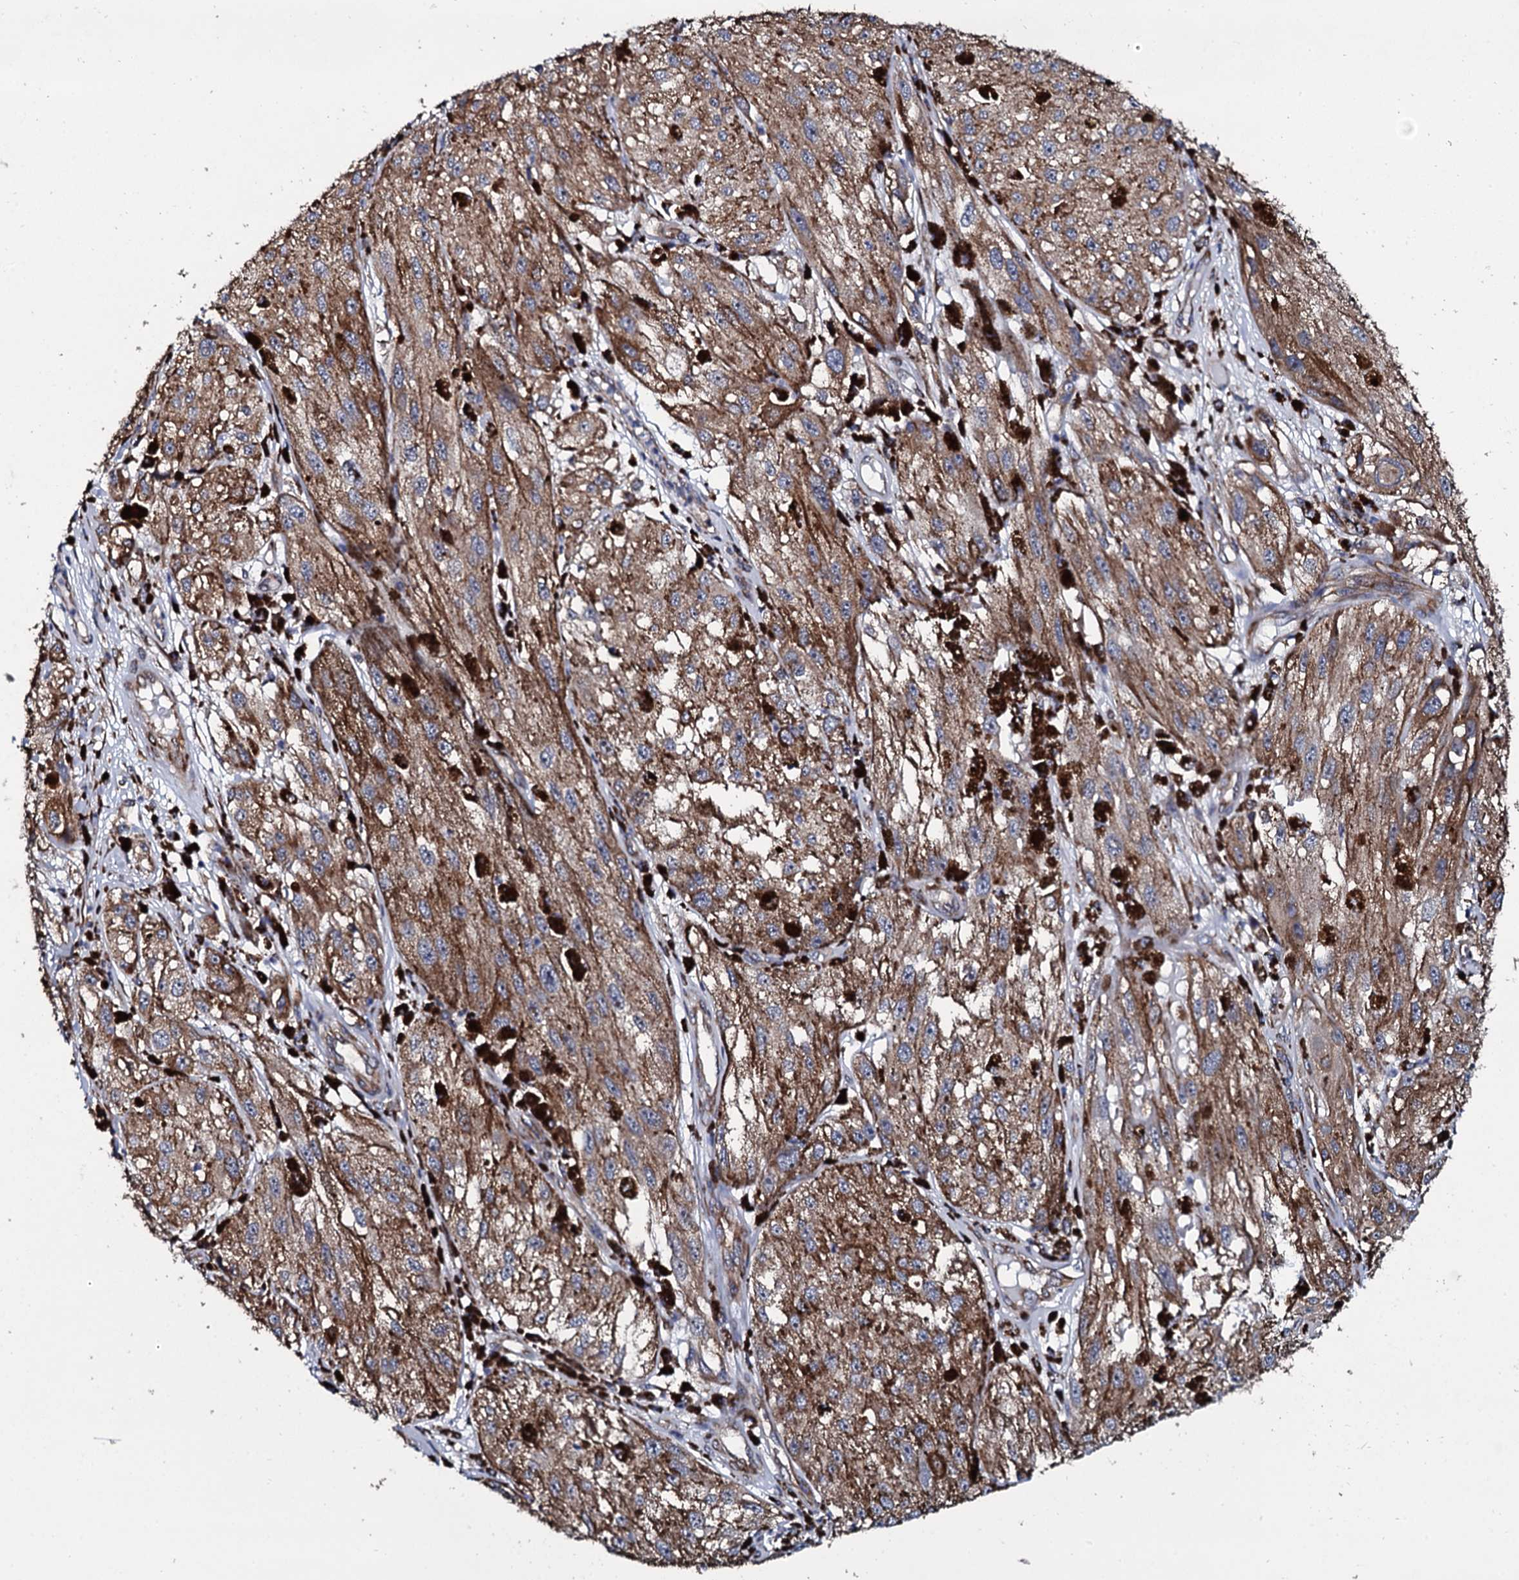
{"staining": {"intensity": "moderate", "quantity": ">75%", "location": "cytoplasmic/membranous"}, "tissue": "melanoma", "cell_type": "Tumor cells", "image_type": "cancer", "snomed": [{"axis": "morphology", "description": "Malignant melanoma, NOS"}, {"axis": "topography", "description": "Skin"}], "caption": "Melanoma stained with DAB immunohistochemistry (IHC) reveals medium levels of moderate cytoplasmic/membranous staining in approximately >75% of tumor cells. (Brightfield microscopy of DAB IHC at high magnification).", "gene": "SPTY2D1", "patient": {"sex": "male", "age": 88}}